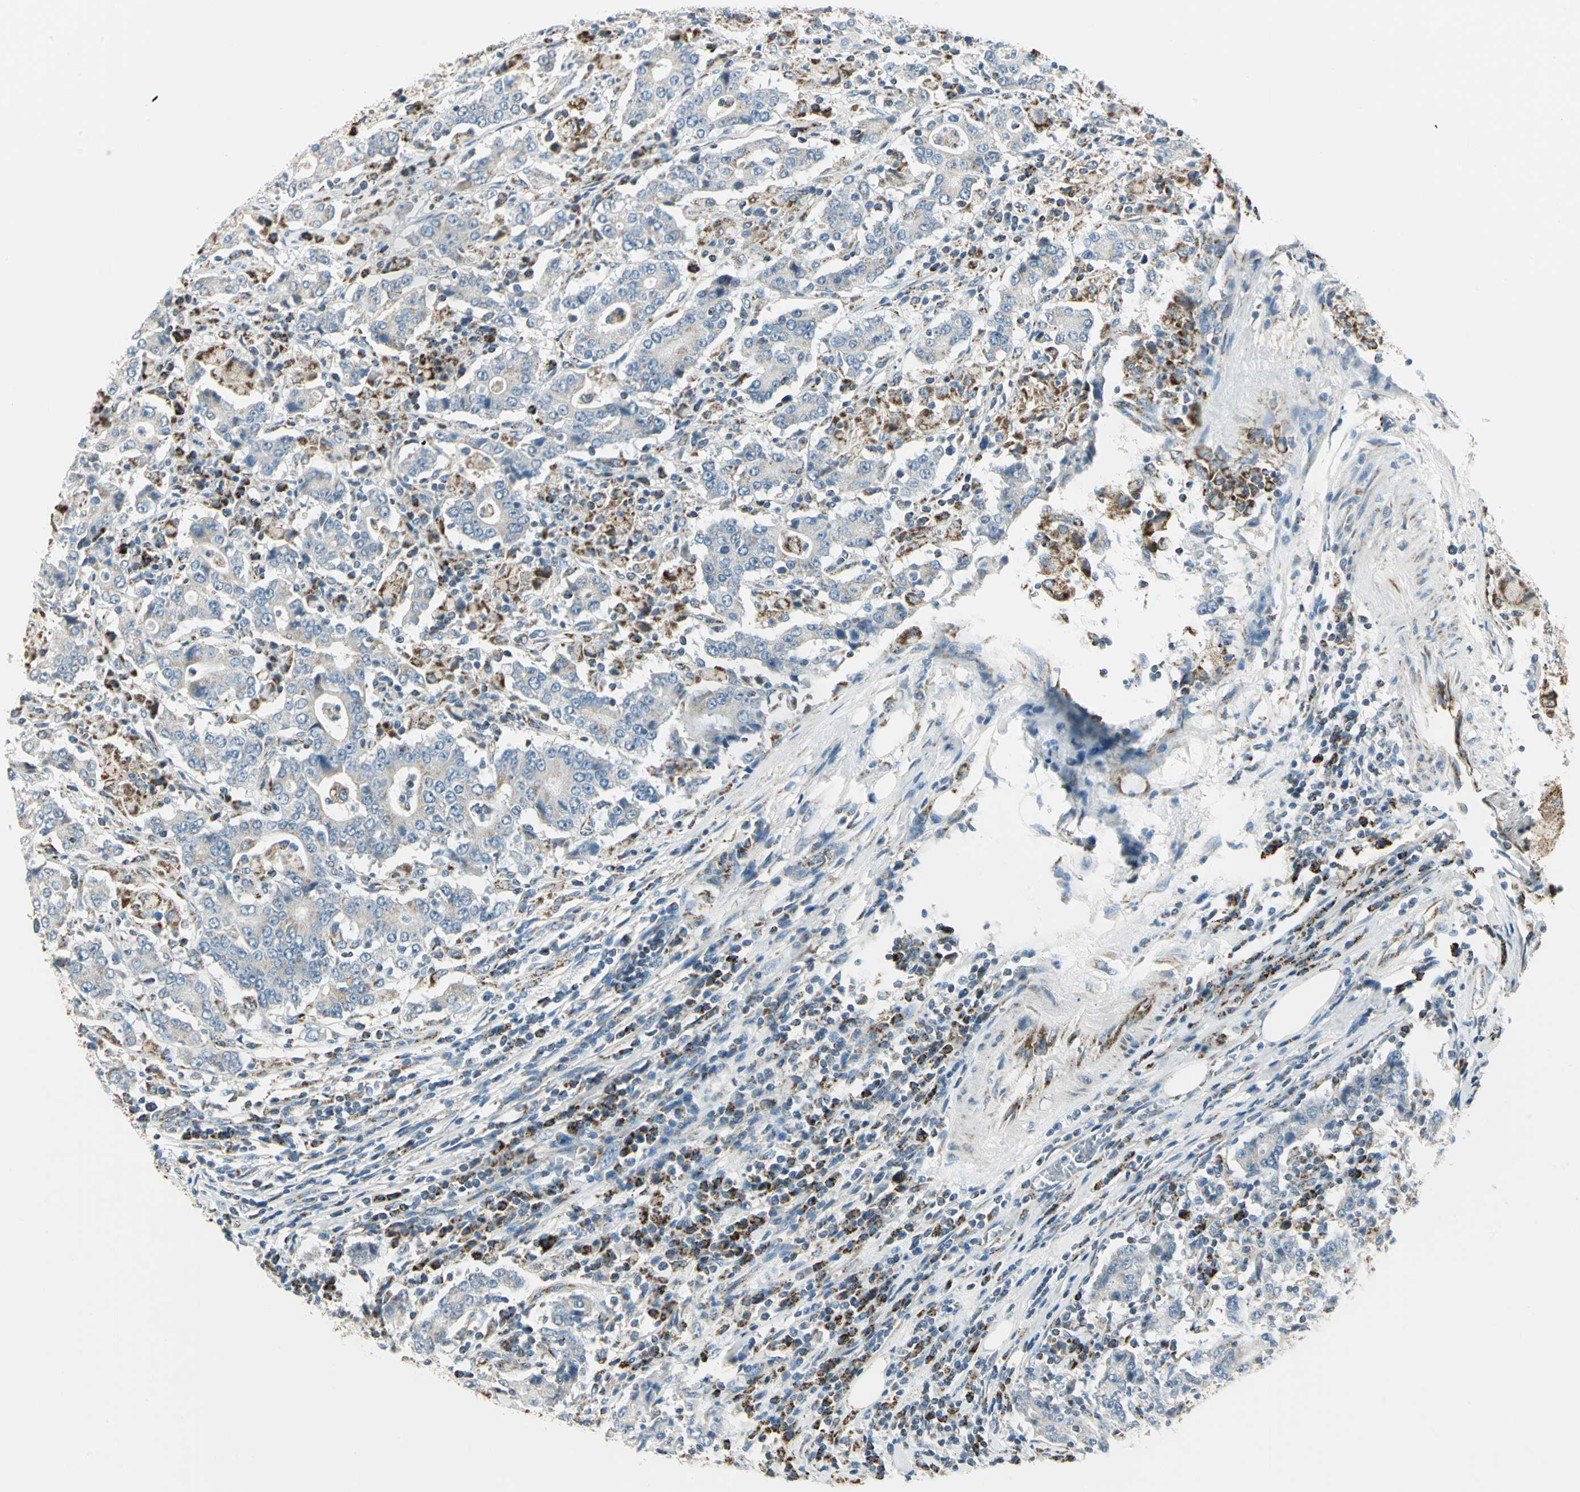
{"staining": {"intensity": "weak", "quantity": "25%-75%", "location": "cytoplasmic/membranous"}, "tissue": "stomach cancer", "cell_type": "Tumor cells", "image_type": "cancer", "snomed": [{"axis": "morphology", "description": "Normal tissue, NOS"}, {"axis": "morphology", "description": "Adenocarcinoma, NOS"}, {"axis": "topography", "description": "Stomach, upper"}, {"axis": "topography", "description": "Stomach"}], "caption": "High-power microscopy captured an immunohistochemistry (IHC) histopathology image of stomach adenocarcinoma, revealing weak cytoplasmic/membranous positivity in about 25%-75% of tumor cells.", "gene": "ACADM", "patient": {"sex": "male", "age": 59}}